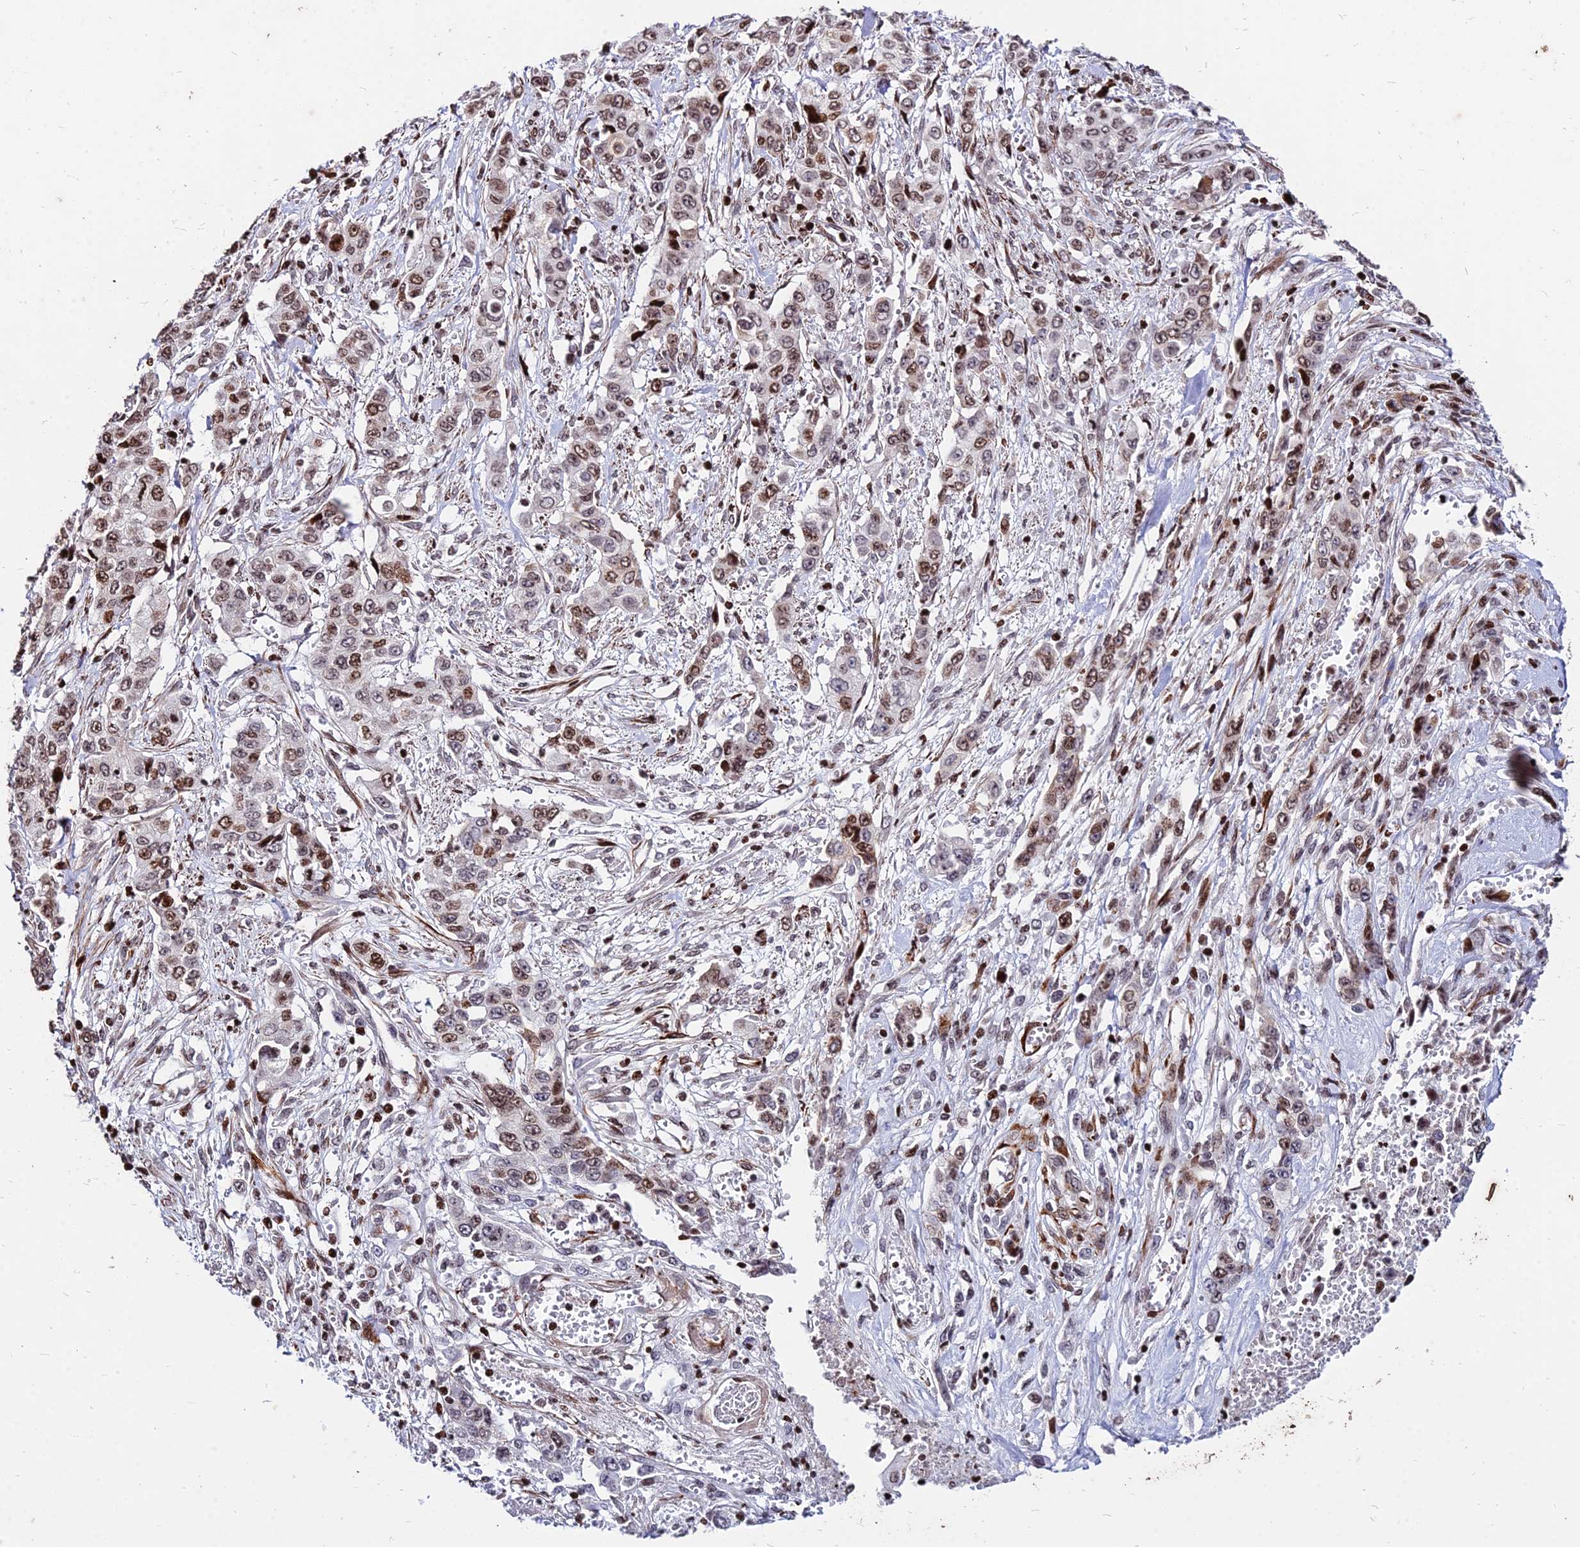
{"staining": {"intensity": "moderate", "quantity": ">75%", "location": "nuclear"}, "tissue": "stomach cancer", "cell_type": "Tumor cells", "image_type": "cancer", "snomed": [{"axis": "morphology", "description": "Normal tissue, NOS"}, {"axis": "morphology", "description": "Adenocarcinoma, NOS"}, {"axis": "topography", "description": "Stomach"}], "caption": "IHC (DAB) staining of human stomach adenocarcinoma shows moderate nuclear protein expression in approximately >75% of tumor cells.", "gene": "NYAP2", "patient": {"sex": "female", "age": 64}}